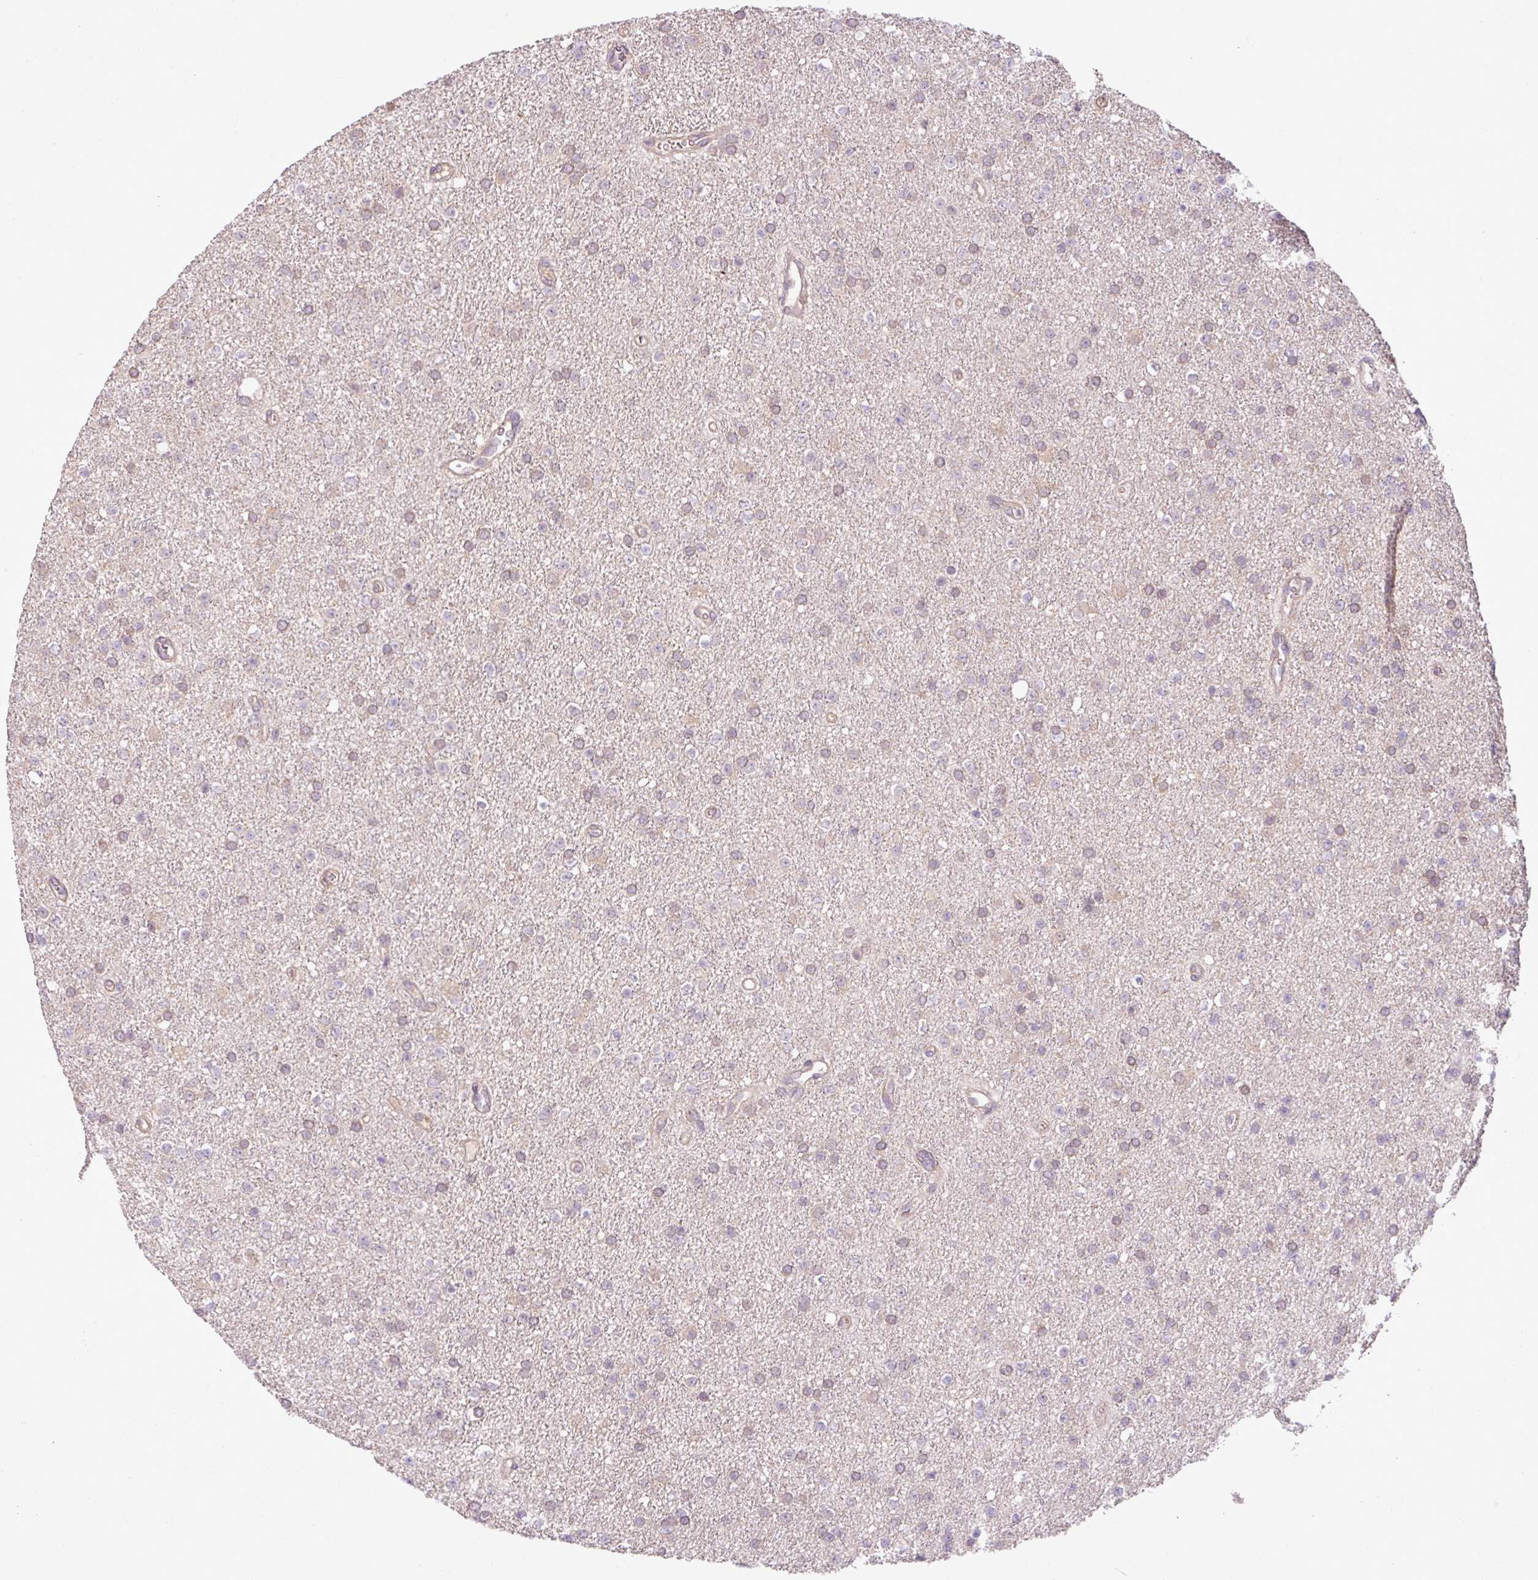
{"staining": {"intensity": "weak", "quantity": "25%-75%", "location": "cytoplasmic/membranous"}, "tissue": "glioma", "cell_type": "Tumor cells", "image_type": "cancer", "snomed": [{"axis": "morphology", "description": "Glioma, malignant, Low grade"}, {"axis": "topography", "description": "Brain"}], "caption": "Immunohistochemistry image of neoplastic tissue: glioma stained using immunohistochemistry shows low levels of weak protein expression localized specifically in the cytoplasmic/membranous of tumor cells, appearing as a cytoplasmic/membranous brown color.", "gene": "DNAAF4", "patient": {"sex": "female", "age": 34}}